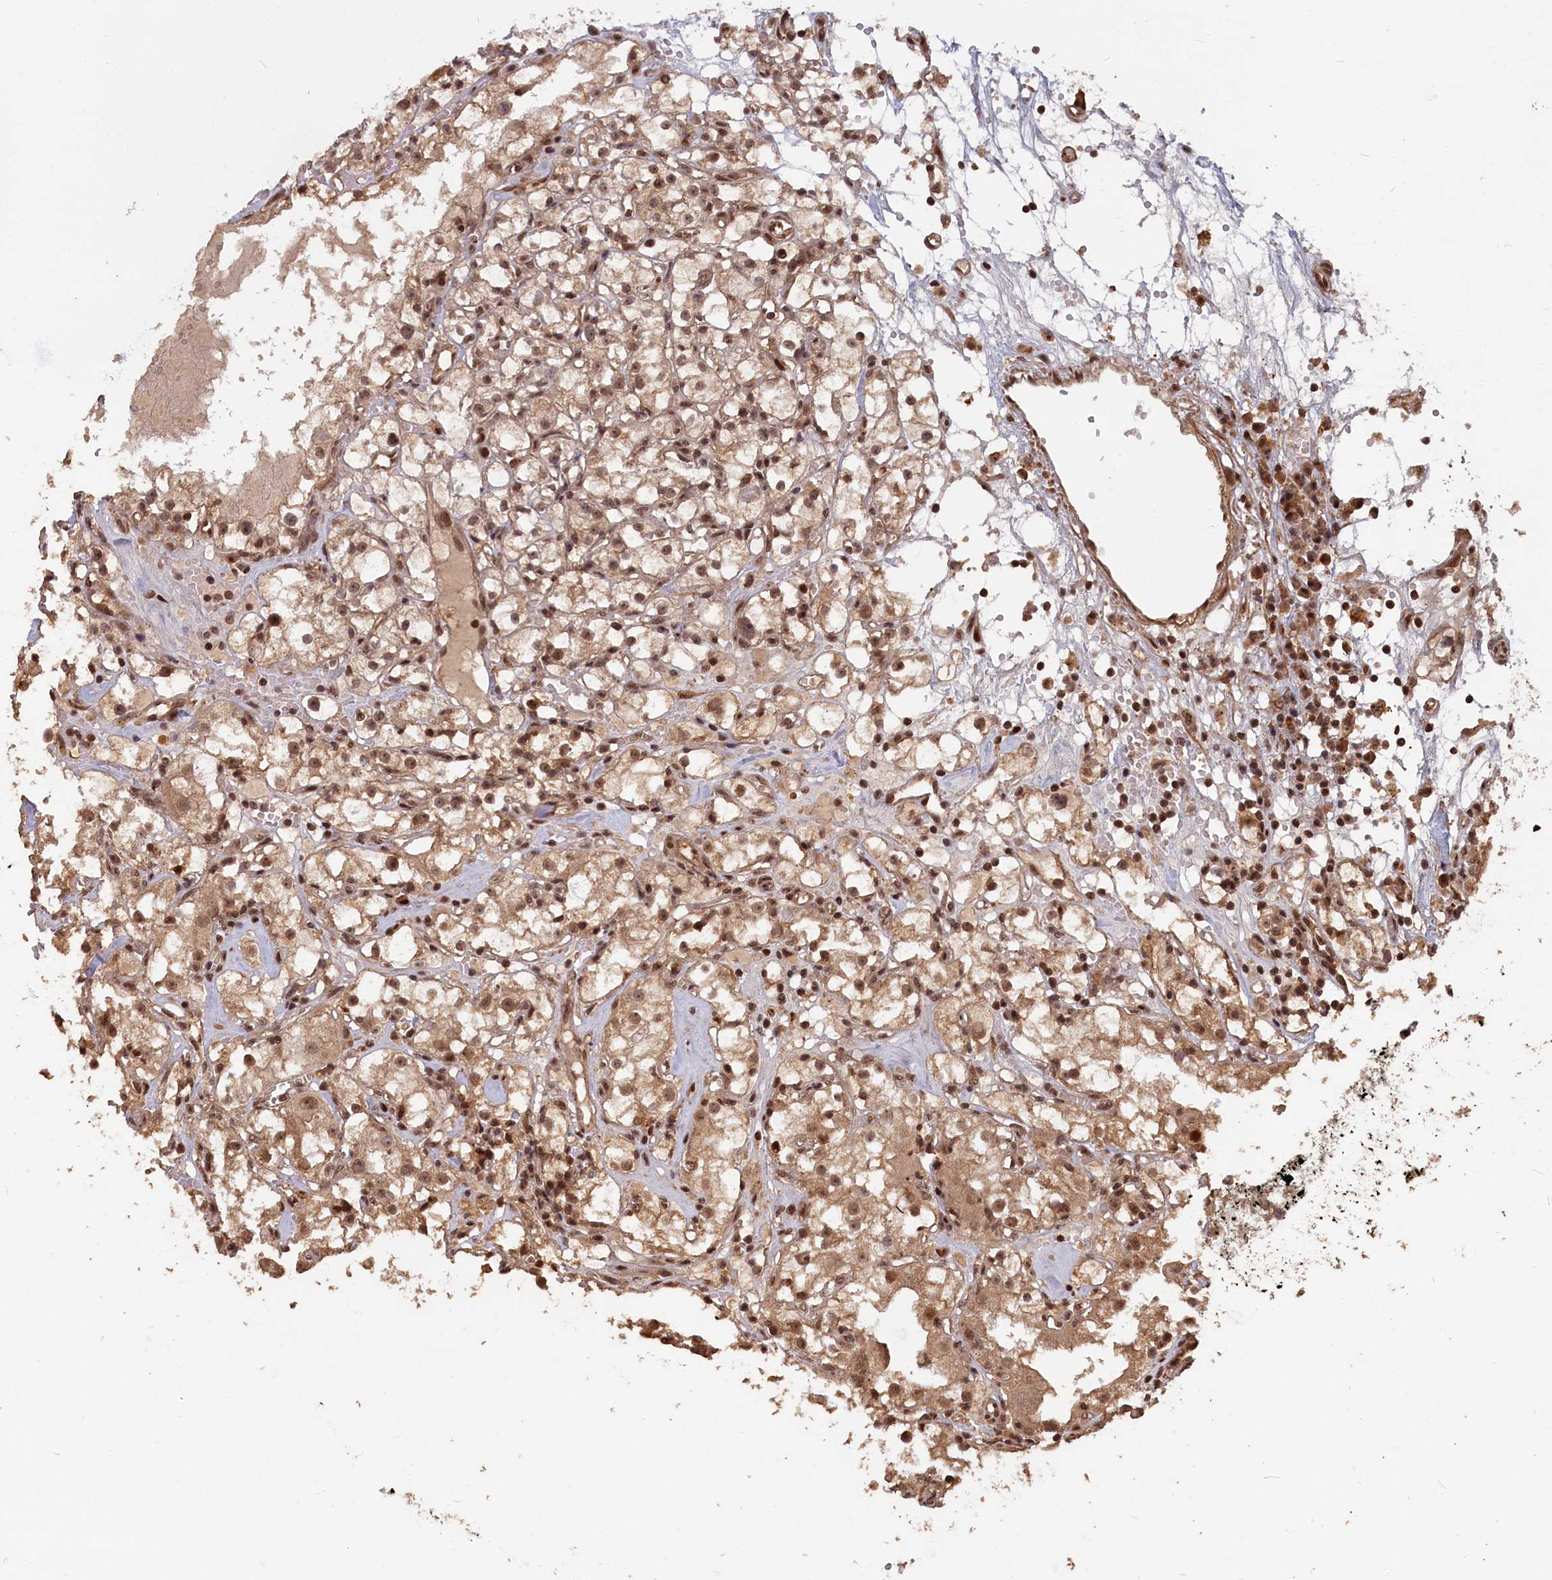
{"staining": {"intensity": "moderate", "quantity": ">75%", "location": "cytoplasmic/membranous,nuclear"}, "tissue": "renal cancer", "cell_type": "Tumor cells", "image_type": "cancer", "snomed": [{"axis": "morphology", "description": "Adenocarcinoma, NOS"}, {"axis": "topography", "description": "Kidney"}], "caption": "The photomicrograph reveals a brown stain indicating the presence of a protein in the cytoplasmic/membranous and nuclear of tumor cells in adenocarcinoma (renal).", "gene": "HIF3A", "patient": {"sex": "male", "age": 56}}